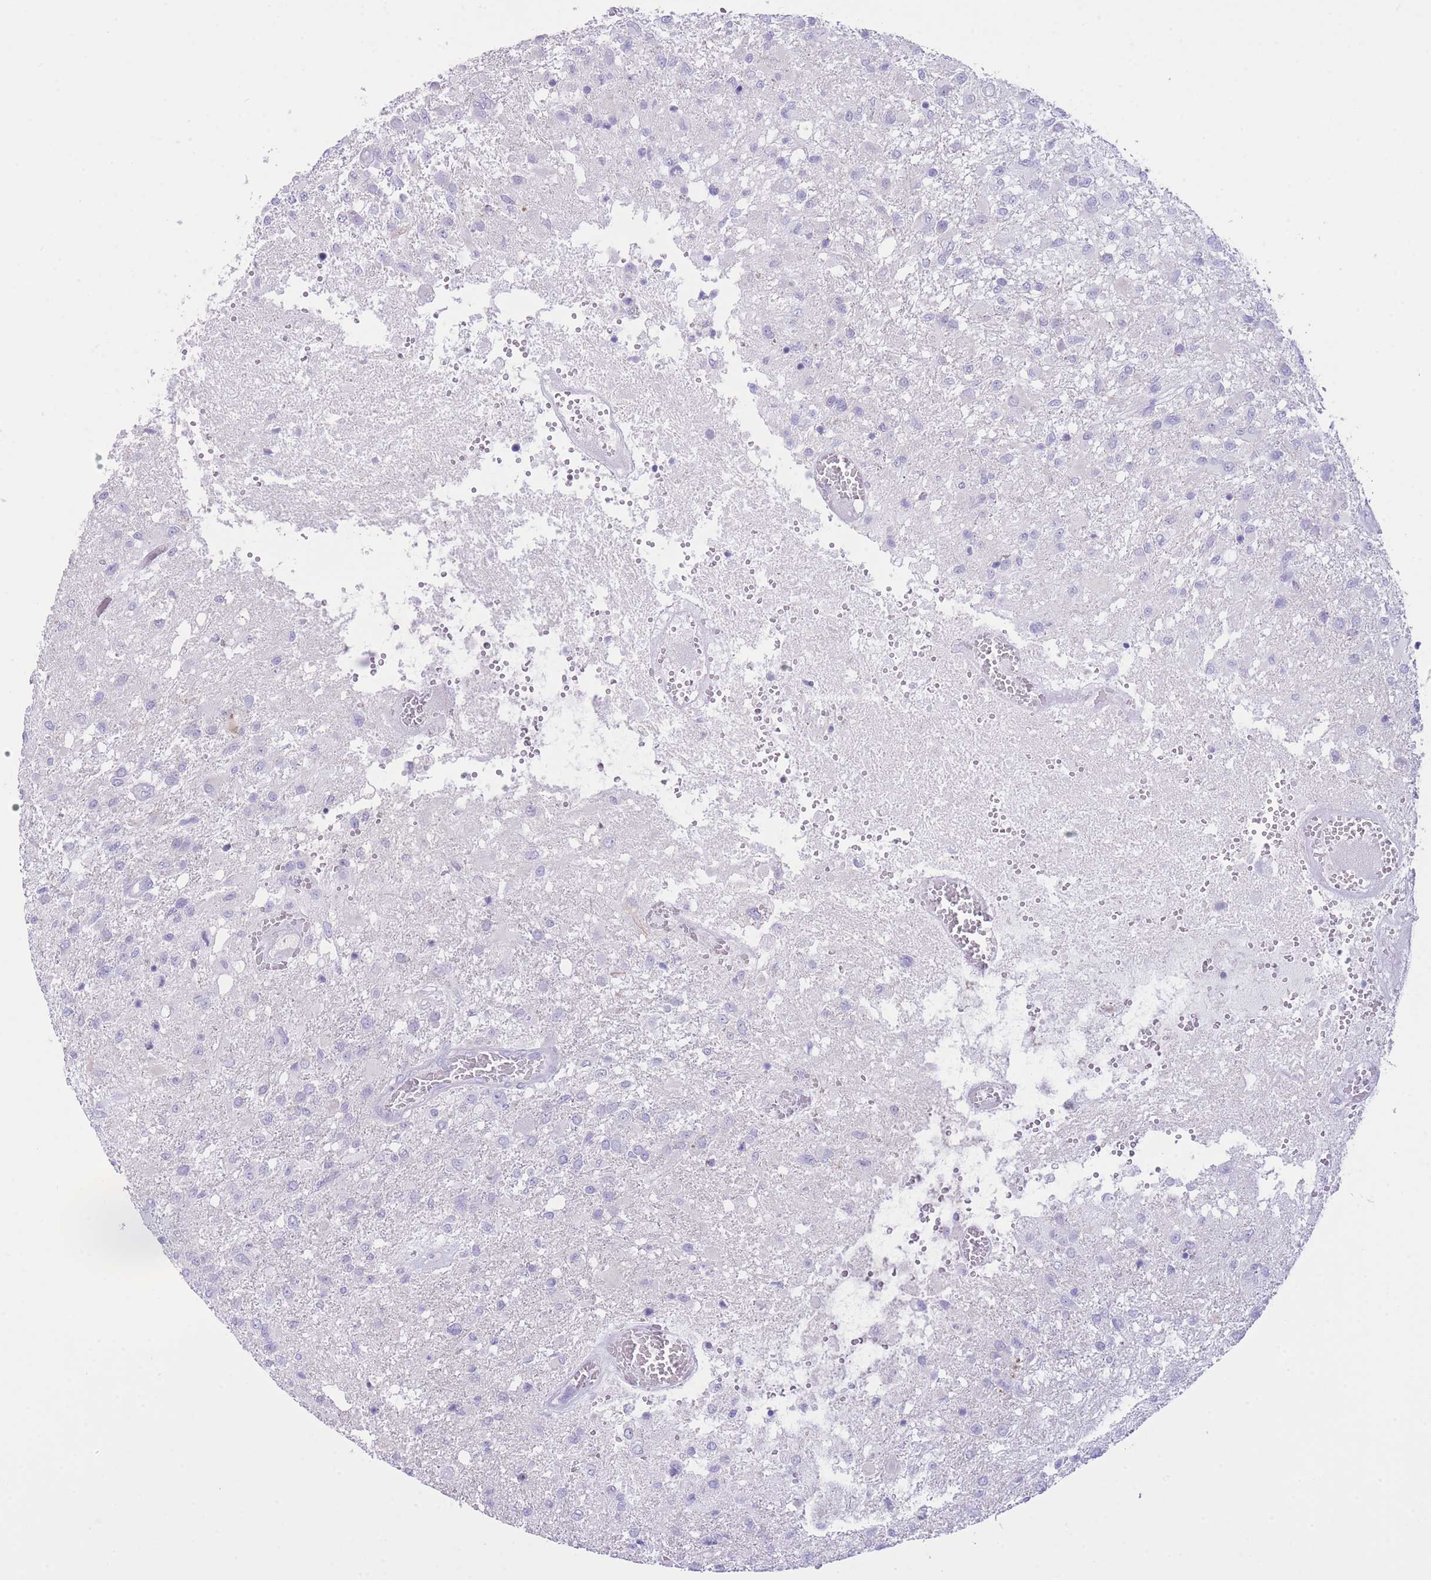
{"staining": {"intensity": "negative", "quantity": "none", "location": "none"}, "tissue": "glioma", "cell_type": "Tumor cells", "image_type": "cancer", "snomed": [{"axis": "morphology", "description": "Glioma, malignant, High grade"}, {"axis": "topography", "description": "Brain"}], "caption": "Tumor cells show no significant protein staining in glioma.", "gene": "VWA8", "patient": {"sex": "female", "age": 74}}